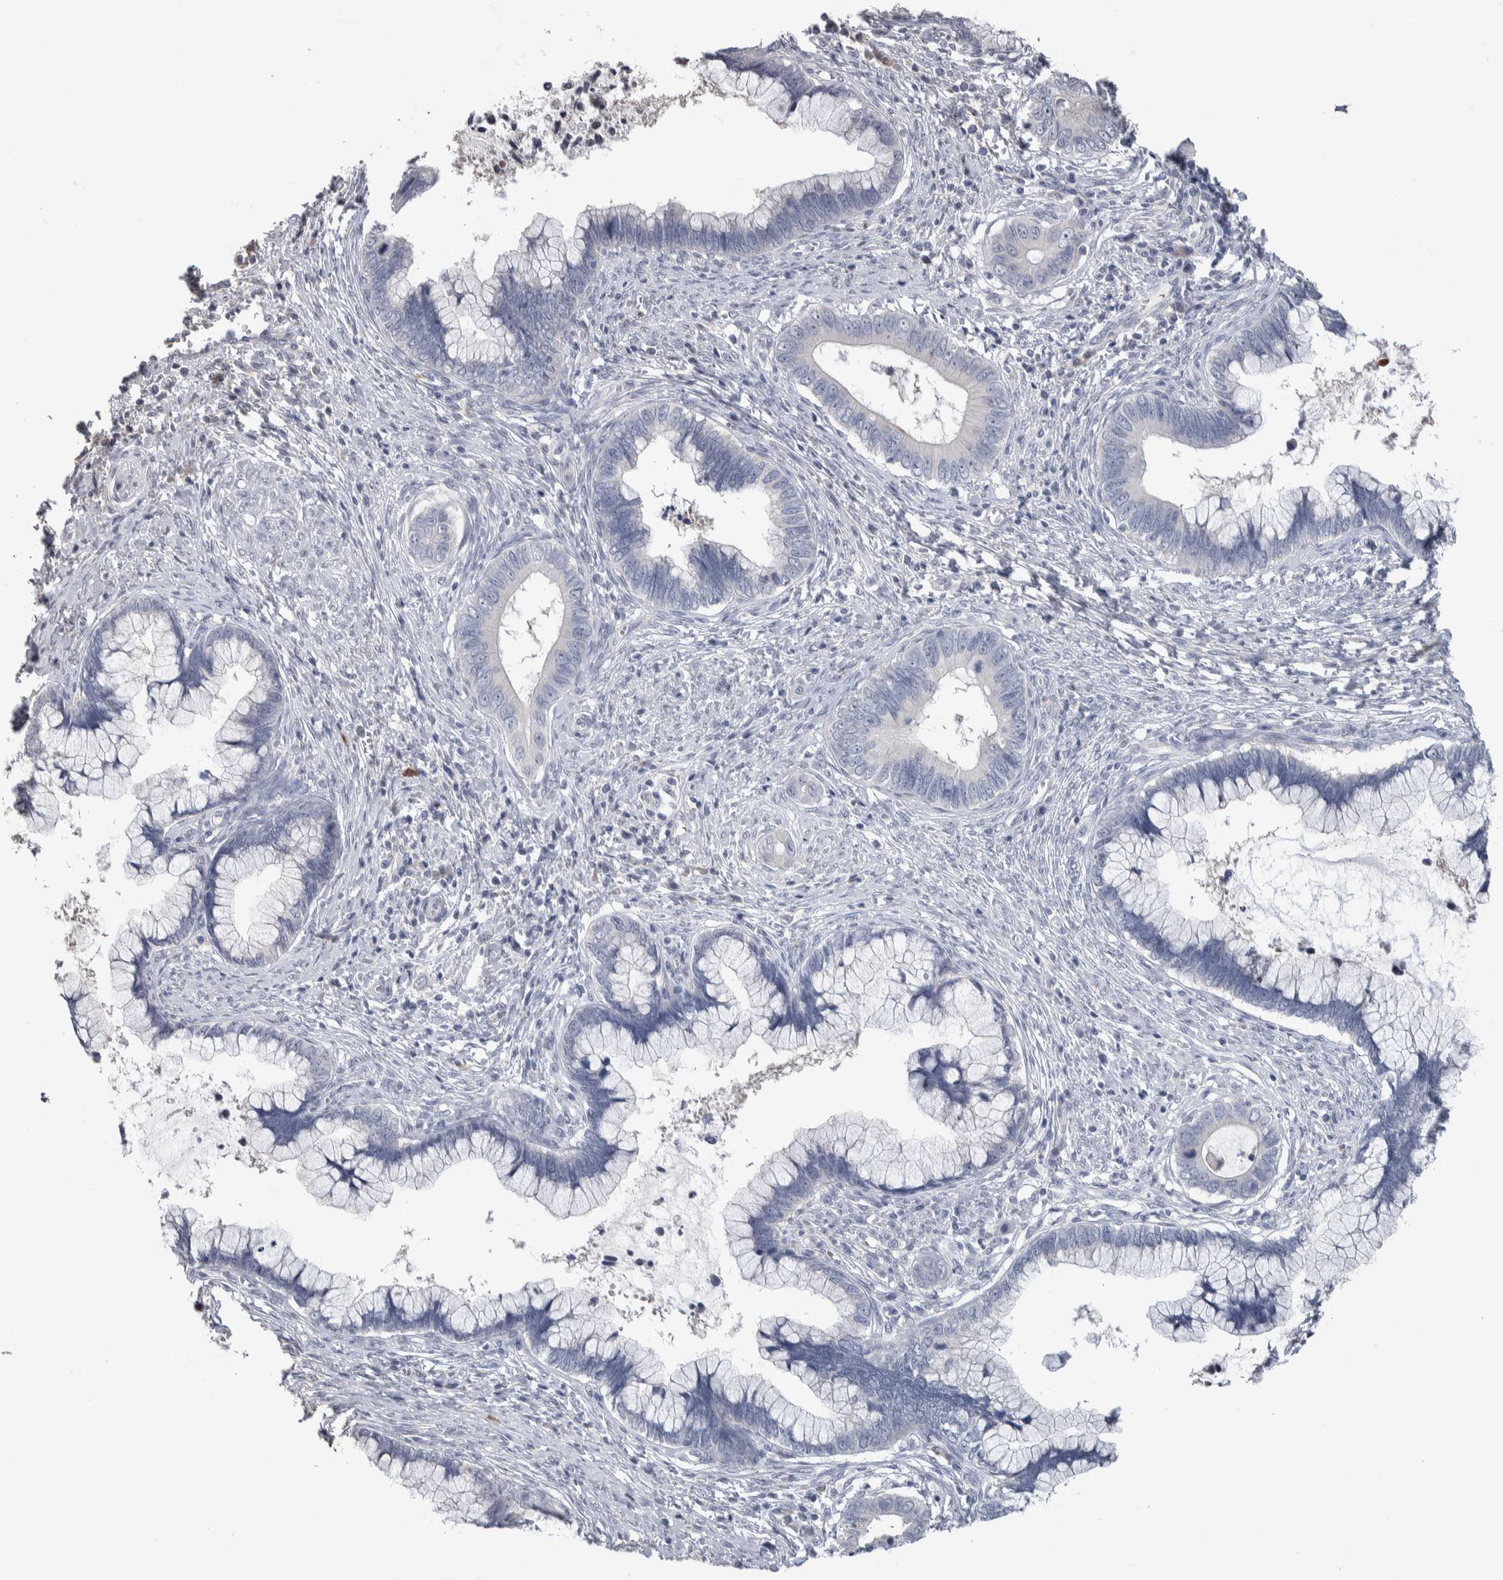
{"staining": {"intensity": "negative", "quantity": "none", "location": "none"}, "tissue": "cervical cancer", "cell_type": "Tumor cells", "image_type": "cancer", "snomed": [{"axis": "morphology", "description": "Adenocarcinoma, NOS"}, {"axis": "topography", "description": "Cervix"}], "caption": "Immunohistochemistry of cervical adenocarcinoma displays no staining in tumor cells.", "gene": "TMEM102", "patient": {"sex": "female", "age": 44}}